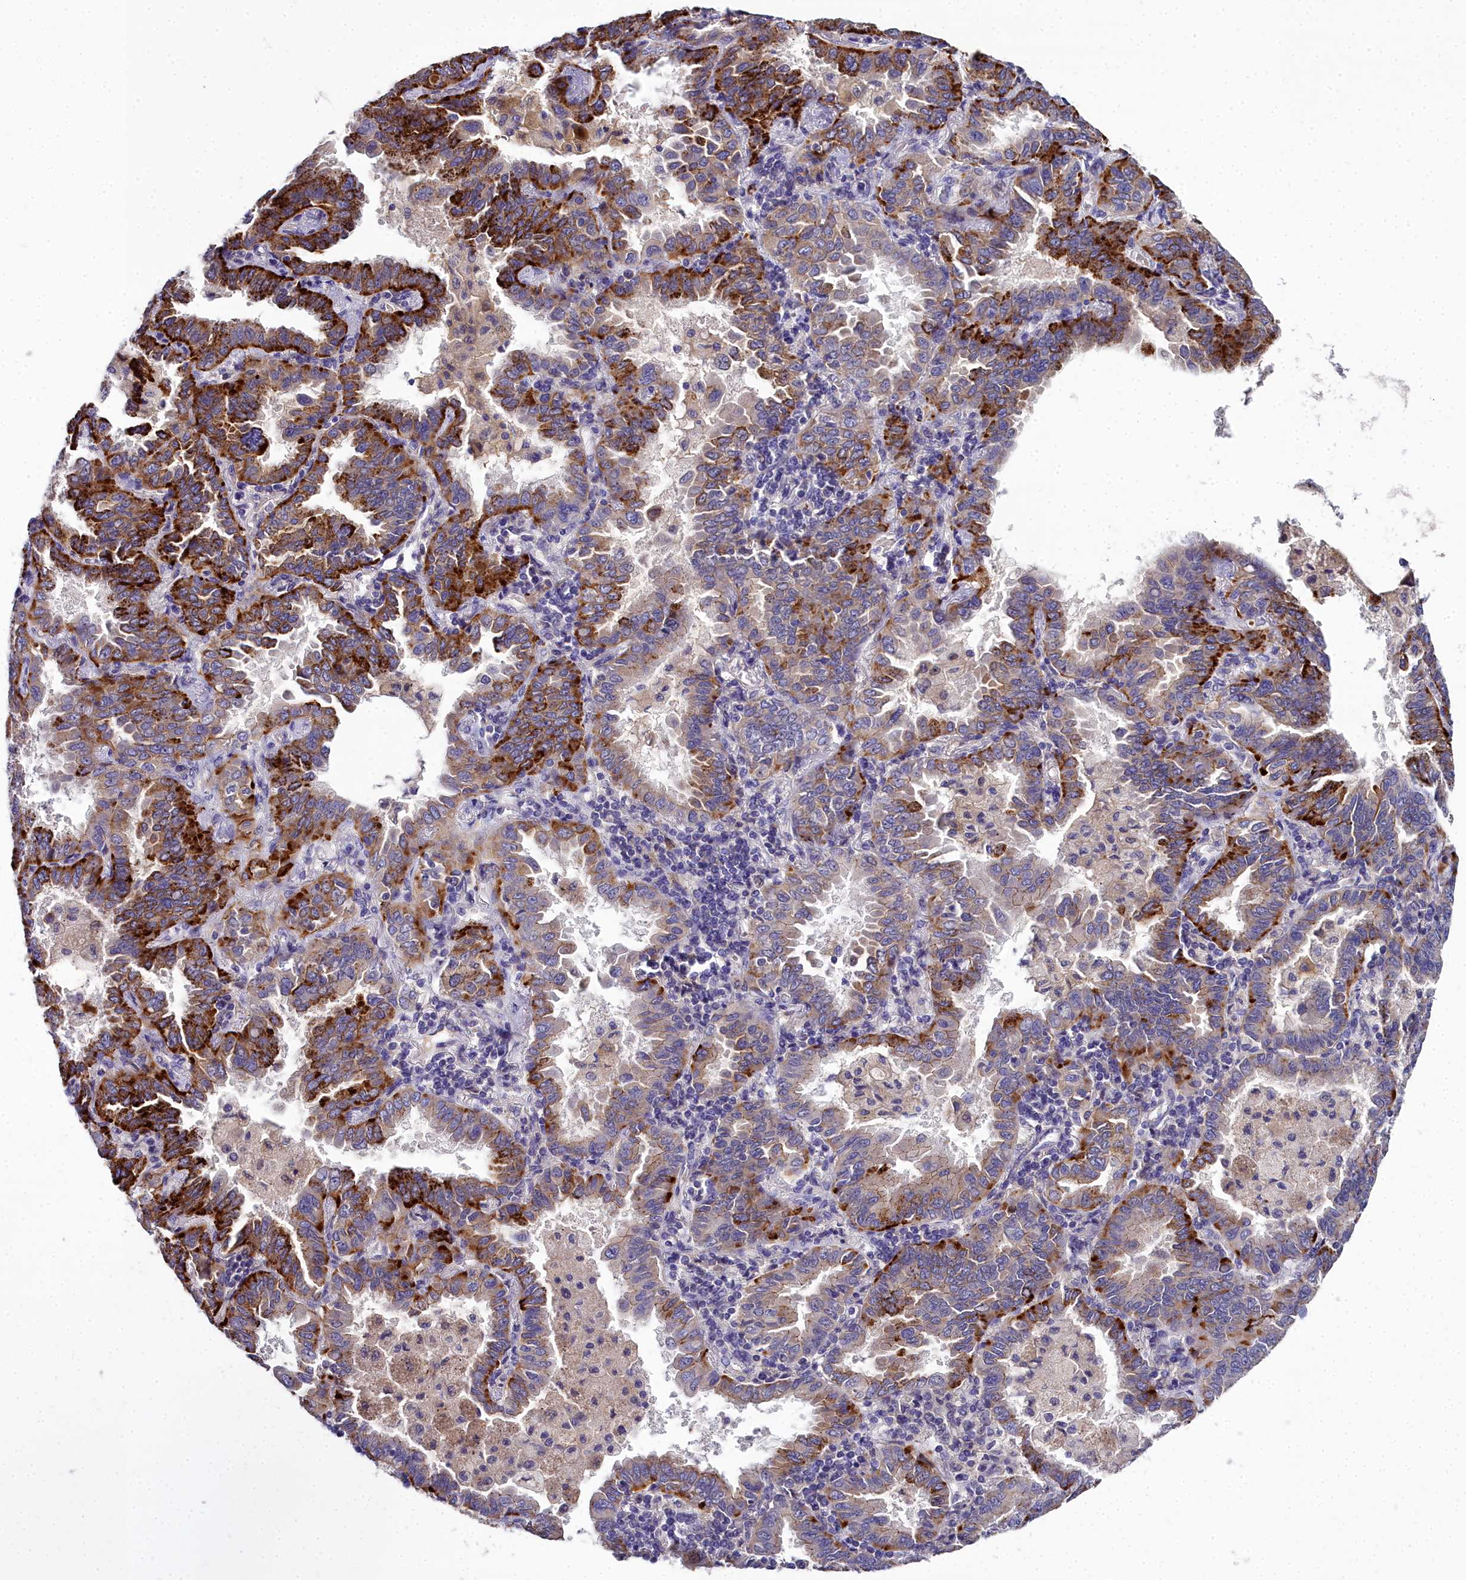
{"staining": {"intensity": "strong", "quantity": ">75%", "location": "cytoplasmic/membranous"}, "tissue": "lung cancer", "cell_type": "Tumor cells", "image_type": "cancer", "snomed": [{"axis": "morphology", "description": "Adenocarcinoma, NOS"}, {"axis": "topography", "description": "Lung"}], "caption": "Protein analysis of lung cancer tissue reveals strong cytoplasmic/membranous staining in about >75% of tumor cells.", "gene": "NT5M", "patient": {"sex": "male", "age": 64}}